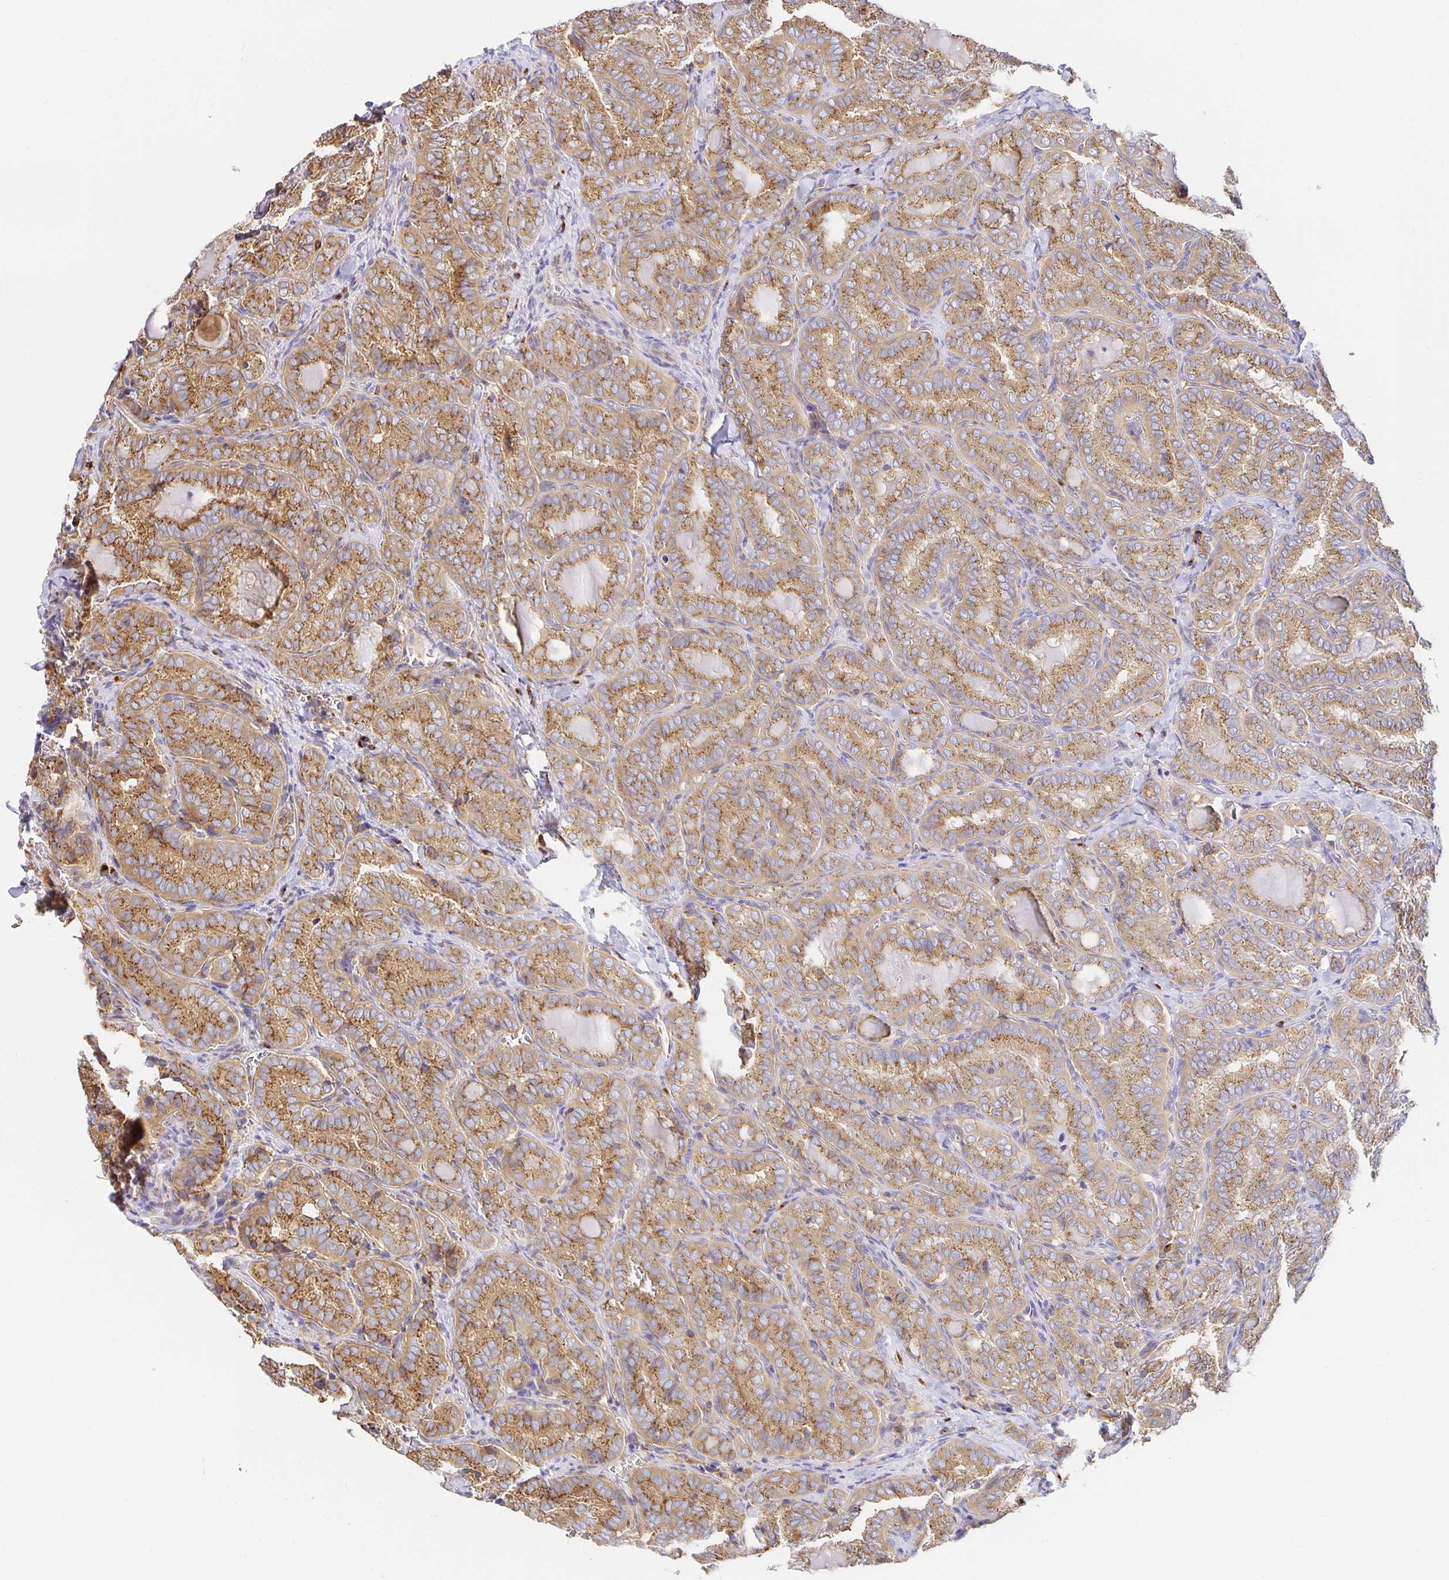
{"staining": {"intensity": "moderate", "quantity": ">75%", "location": "cytoplasmic/membranous"}, "tissue": "thyroid cancer", "cell_type": "Tumor cells", "image_type": "cancer", "snomed": [{"axis": "morphology", "description": "Papillary adenocarcinoma, NOS"}, {"axis": "topography", "description": "Thyroid gland"}], "caption": "Immunohistochemical staining of human thyroid papillary adenocarcinoma exhibits medium levels of moderate cytoplasmic/membranous protein expression in approximately >75% of tumor cells.", "gene": "USO1", "patient": {"sex": "female", "age": 30}}